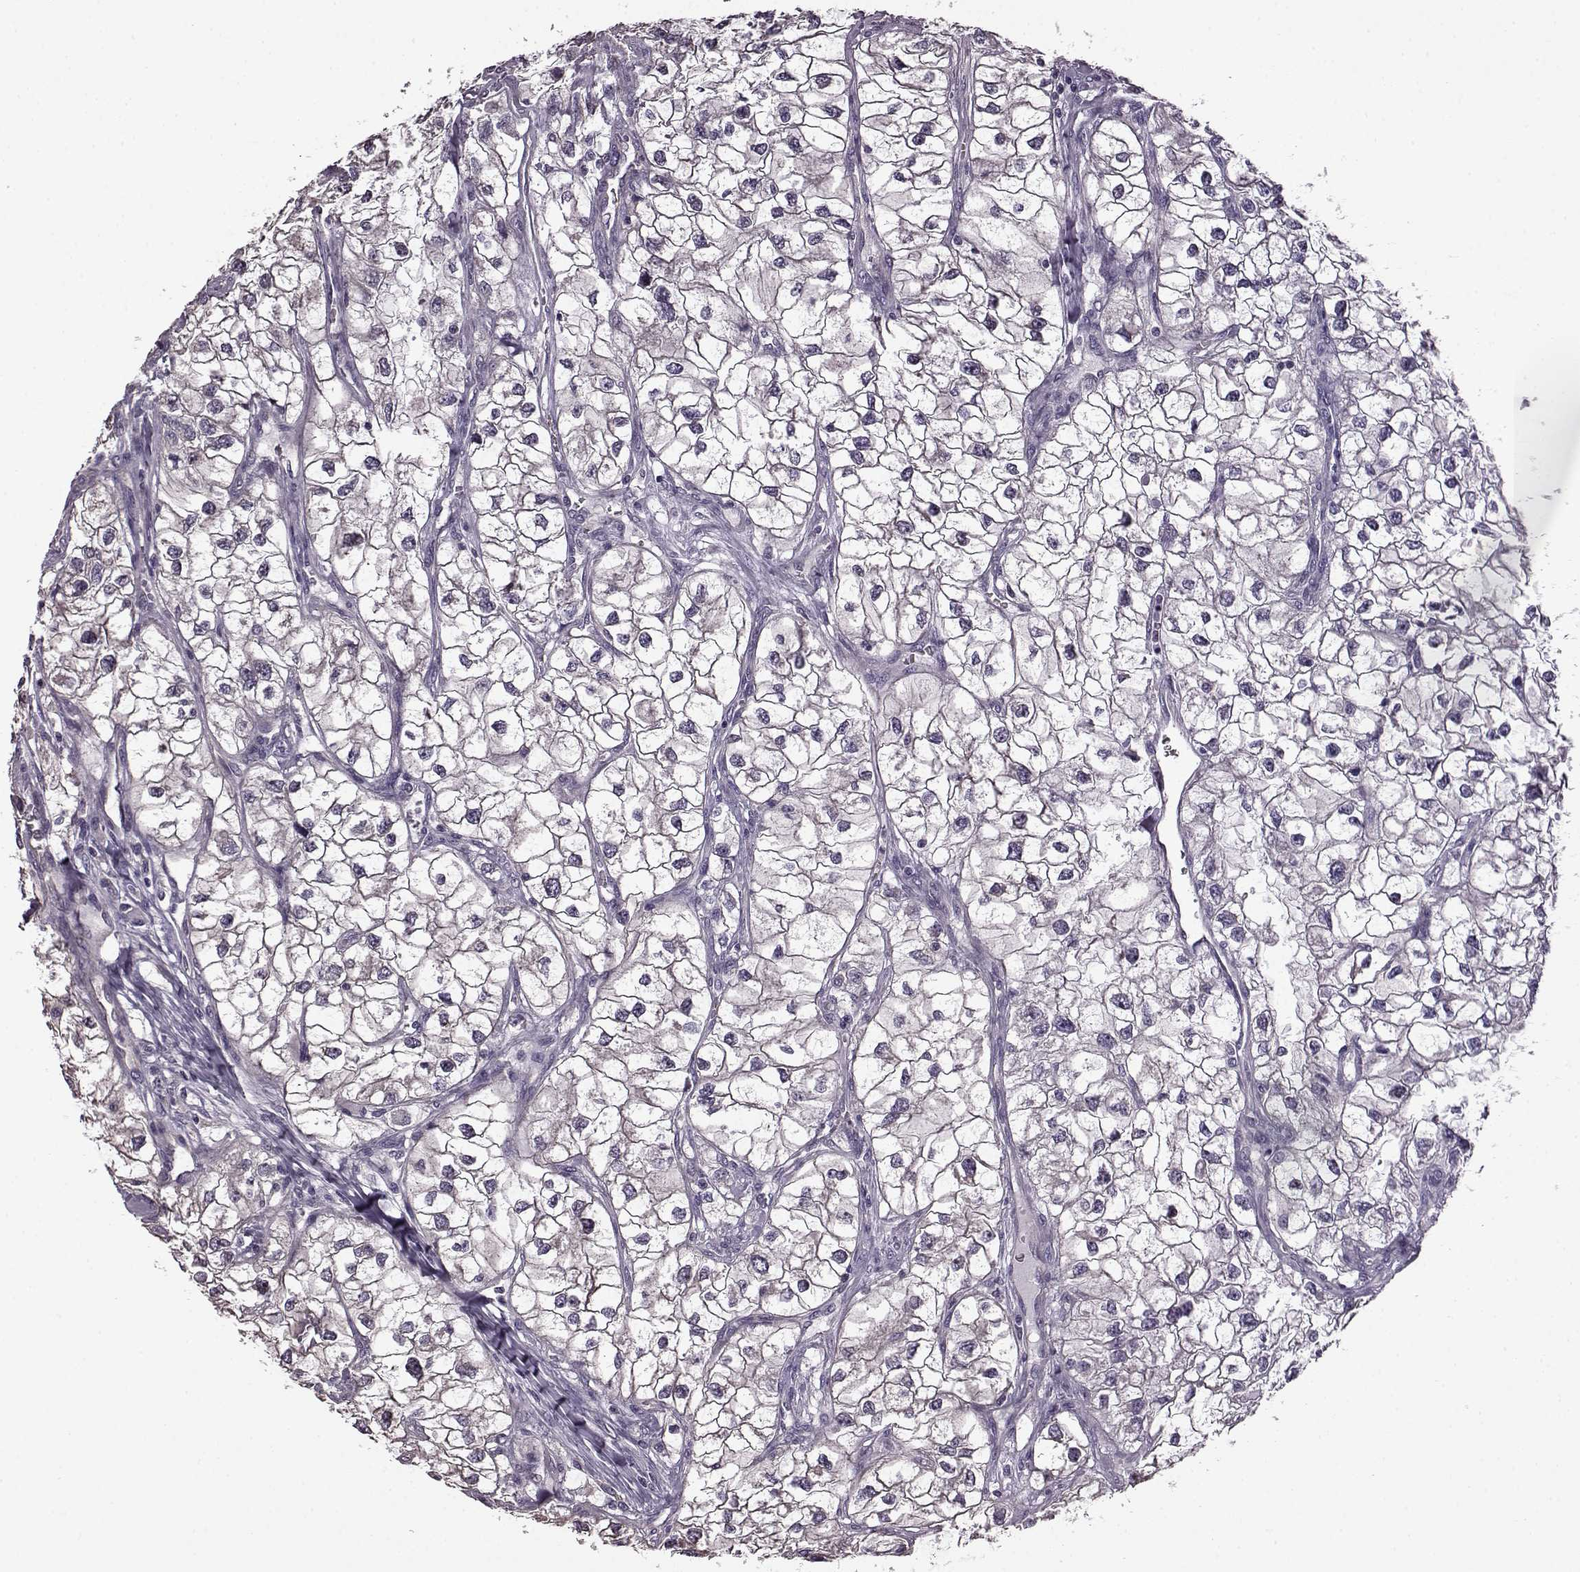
{"staining": {"intensity": "negative", "quantity": "none", "location": "none"}, "tissue": "renal cancer", "cell_type": "Tumor cells", "image_type": "cancer", "snomed": [{"axis": "morphology", "description": "Adenocarcinoma, NOS"}, {"axis": "topography", "description": "Kidney"}], "caption": "Histopathology image shows no significant protein expression in tumor cells of adenocarcinoma (renal).", "gene": "EDDM3B", "patient": {"sex": "male", "age": 59}}